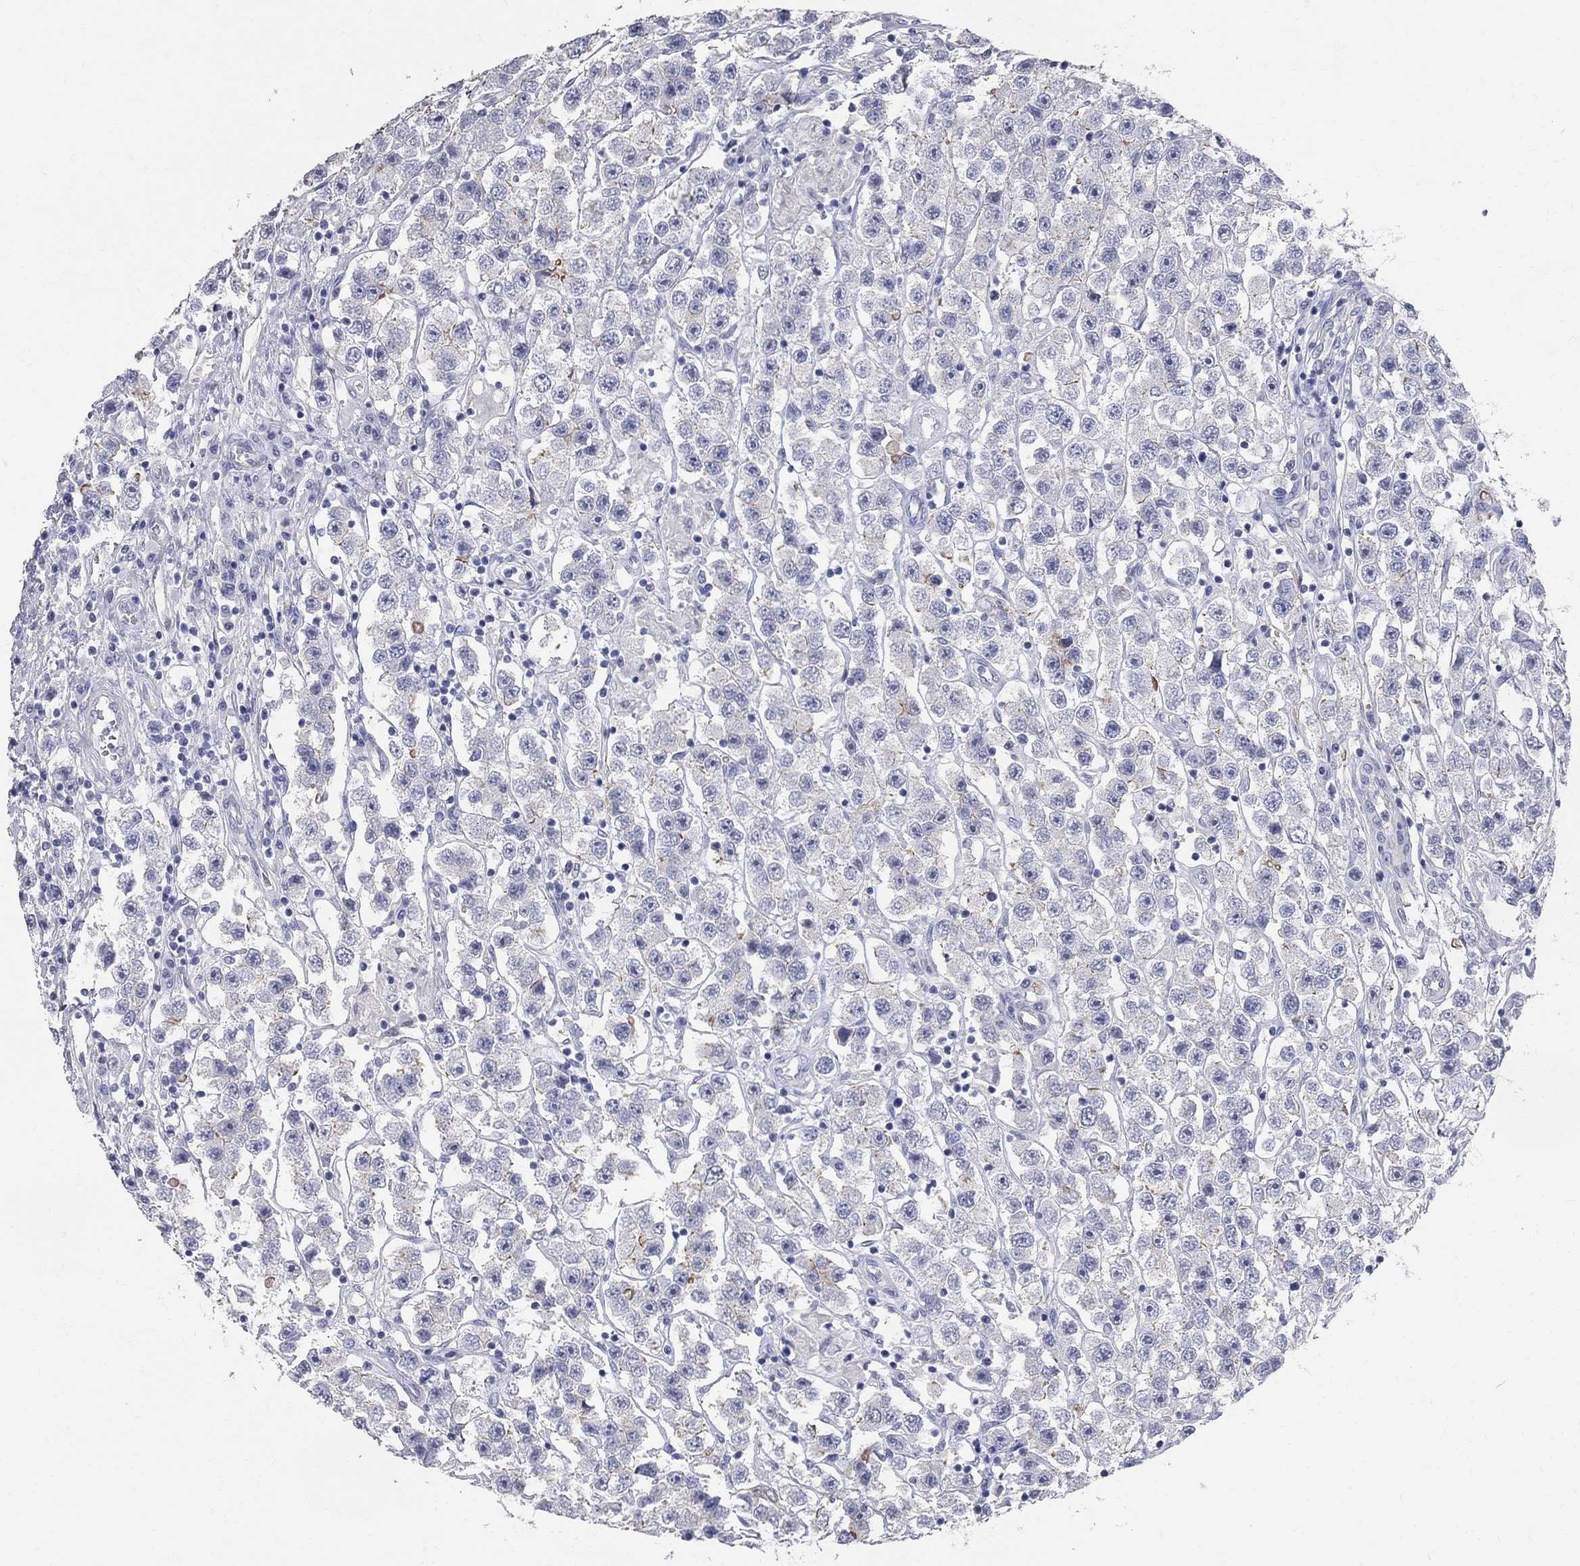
{"staining": {"intensity": "negative", "quantity": "none", "location": "none"}, "tissue": "testis cancer", "cell_type": "Tumor cells", "image_type": "cancer", "snomed": [{"axis": "morphology", "description": "Seminoma, NOS"}, {"axis": "topography", "description": "Testis"}], "caption": "This is an immunohistochemistry (IHC) photomicrograph of testis cancer. There is no positivity in tumor cells.", "gene": "AOX1", "patient": {"sex": "male", "age": 45}}